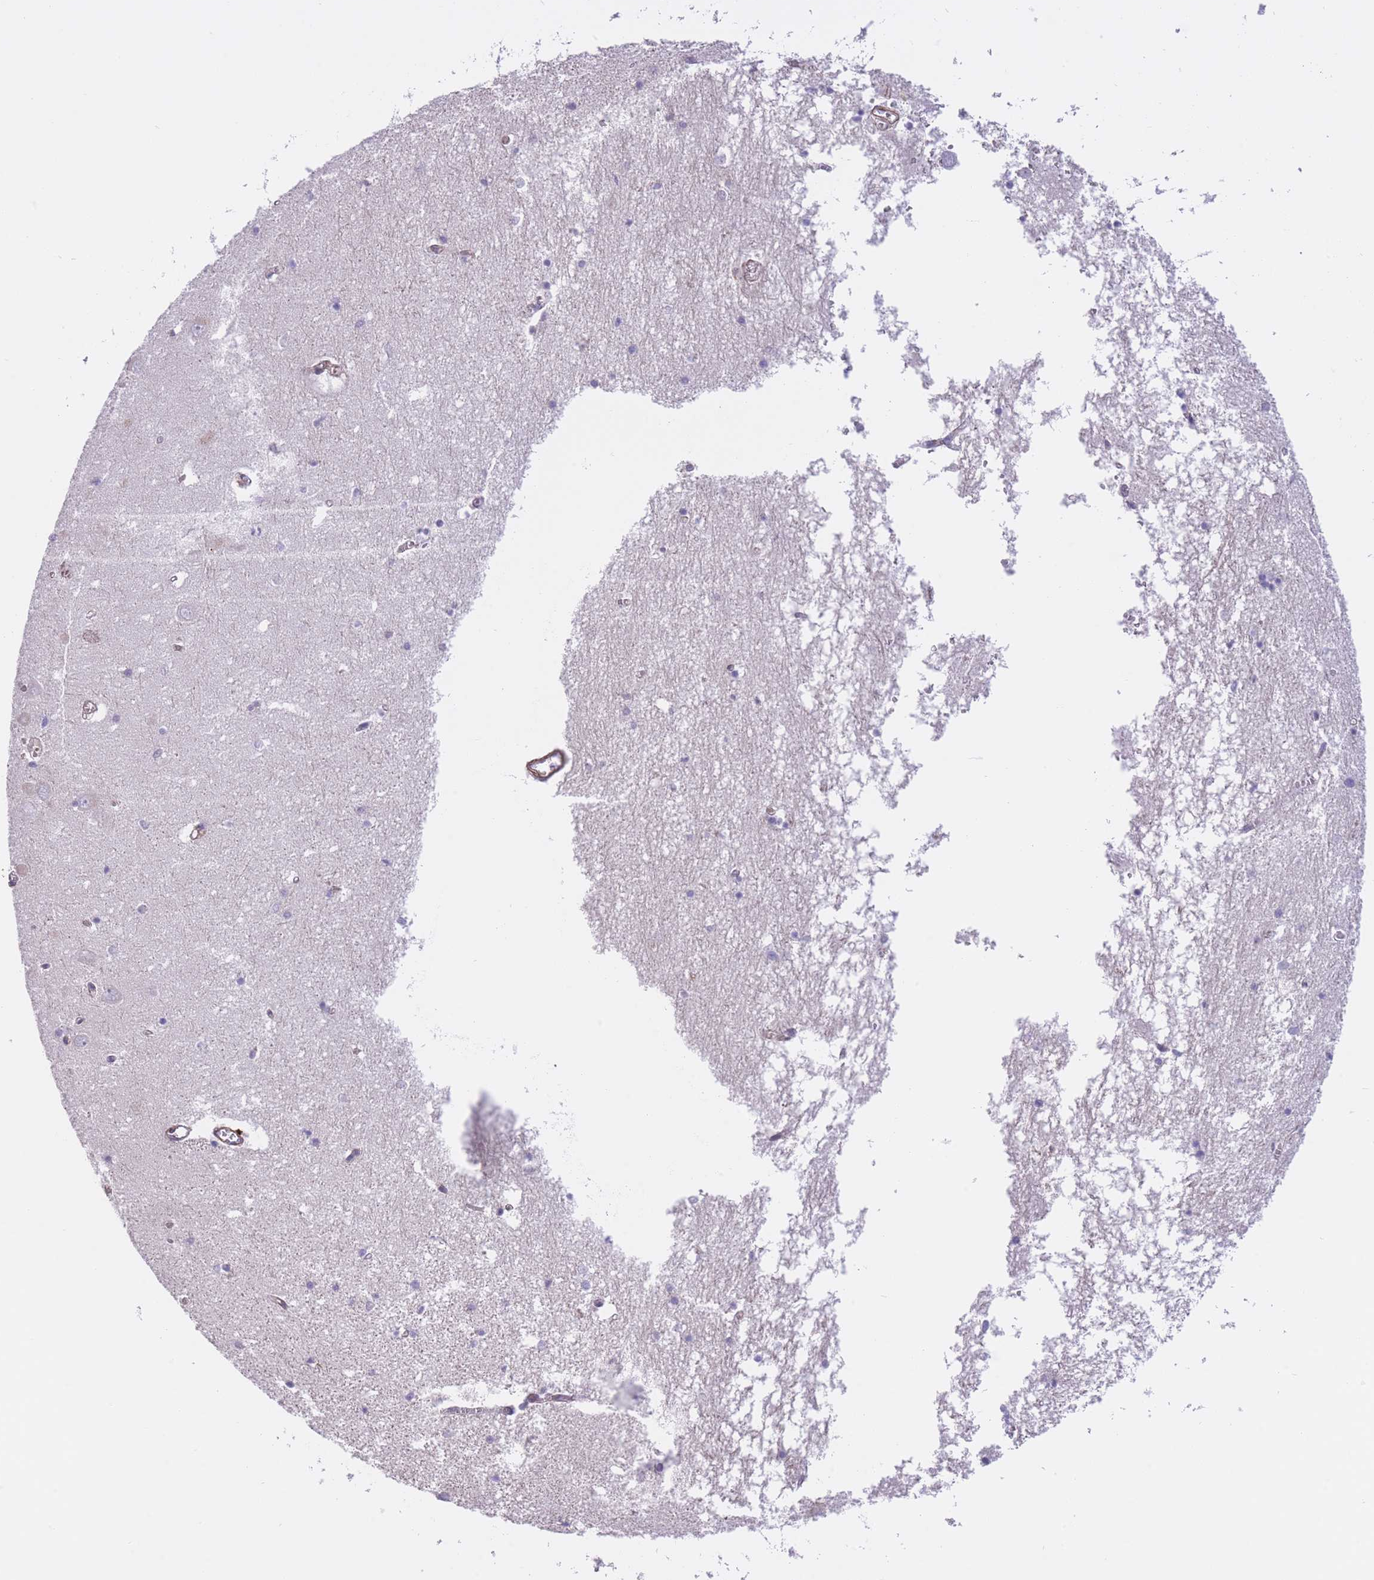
{"staining": {"intensity": "negative", "quantity": "none", "location": "none"}, "tissue": "hippocampus", "cell_type": "Glial cells", "image_type": "normal", "snomed": [{"axis": "morphology", "description": "Normal tissue, NOS"}, {"axis": "topography", "description": "Hippocampus"}], "caption": "DAB immunohistochemical staining of benign human hippocampus demonstrates no significant positivity in glial cells.", "gene": "QTRT1", "patient": {"sex": "male", "age": 70}}